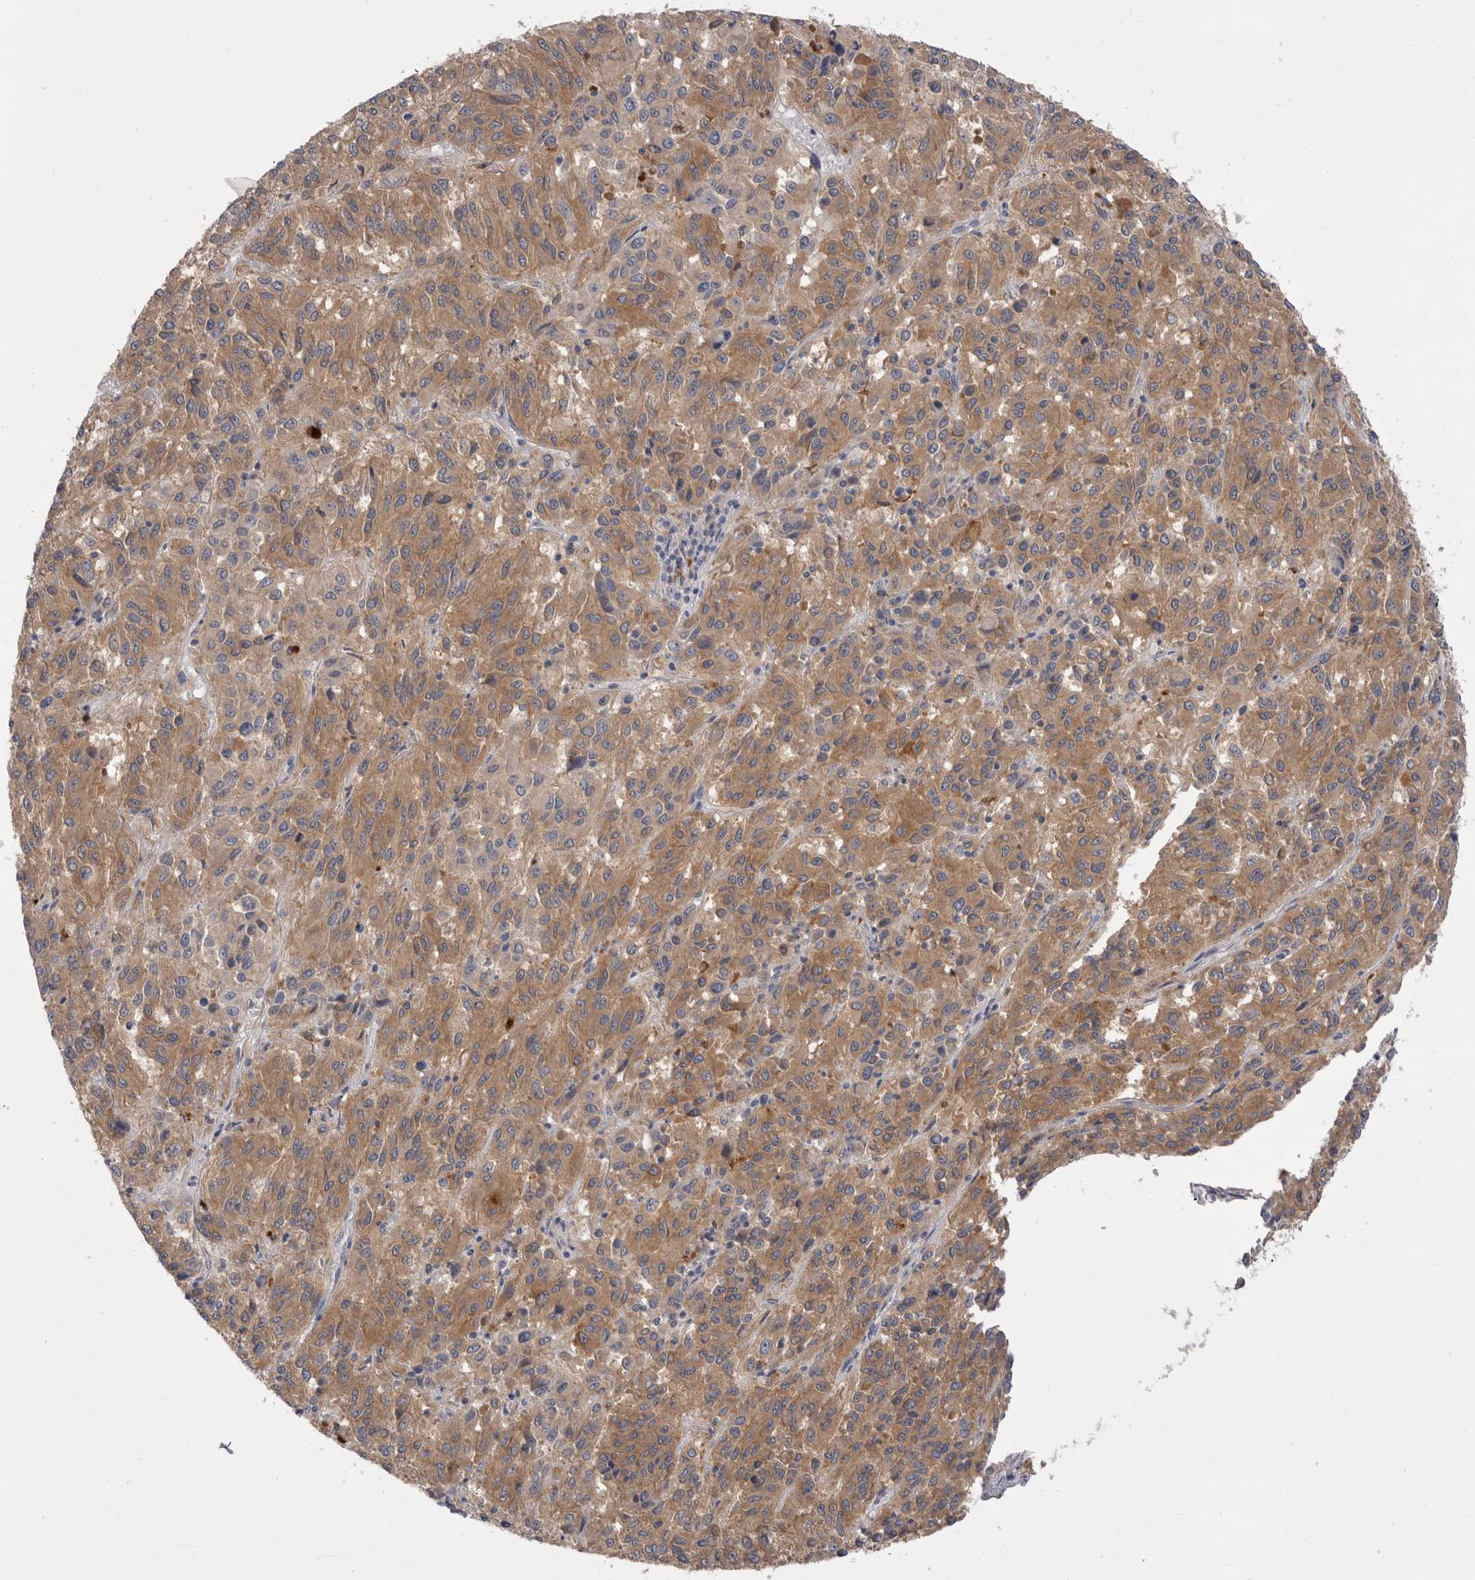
{"staining": {"intensity": "moderate", "quantity": ">75%", "location": "cytoplasmic/membranous"}, "tissue": "melanoma", "cell_type": "Tumor cells", "image_type": "cancer", "snomed": [{"axis": "morphology", "description": "Malignant melanoma, Metastatic site"}, {"axis": "topography", "description": "Lung"}], "caption": "Protein staining demonstrates moderate cytoplasmic/membranous staining in about >75% of tumor cells in malignant melanoma (metastatic site). (IHC, brightfield microscopy, high magnification).", "gene": "VAC14", "patient": {"sex": "male", "age": 64}}